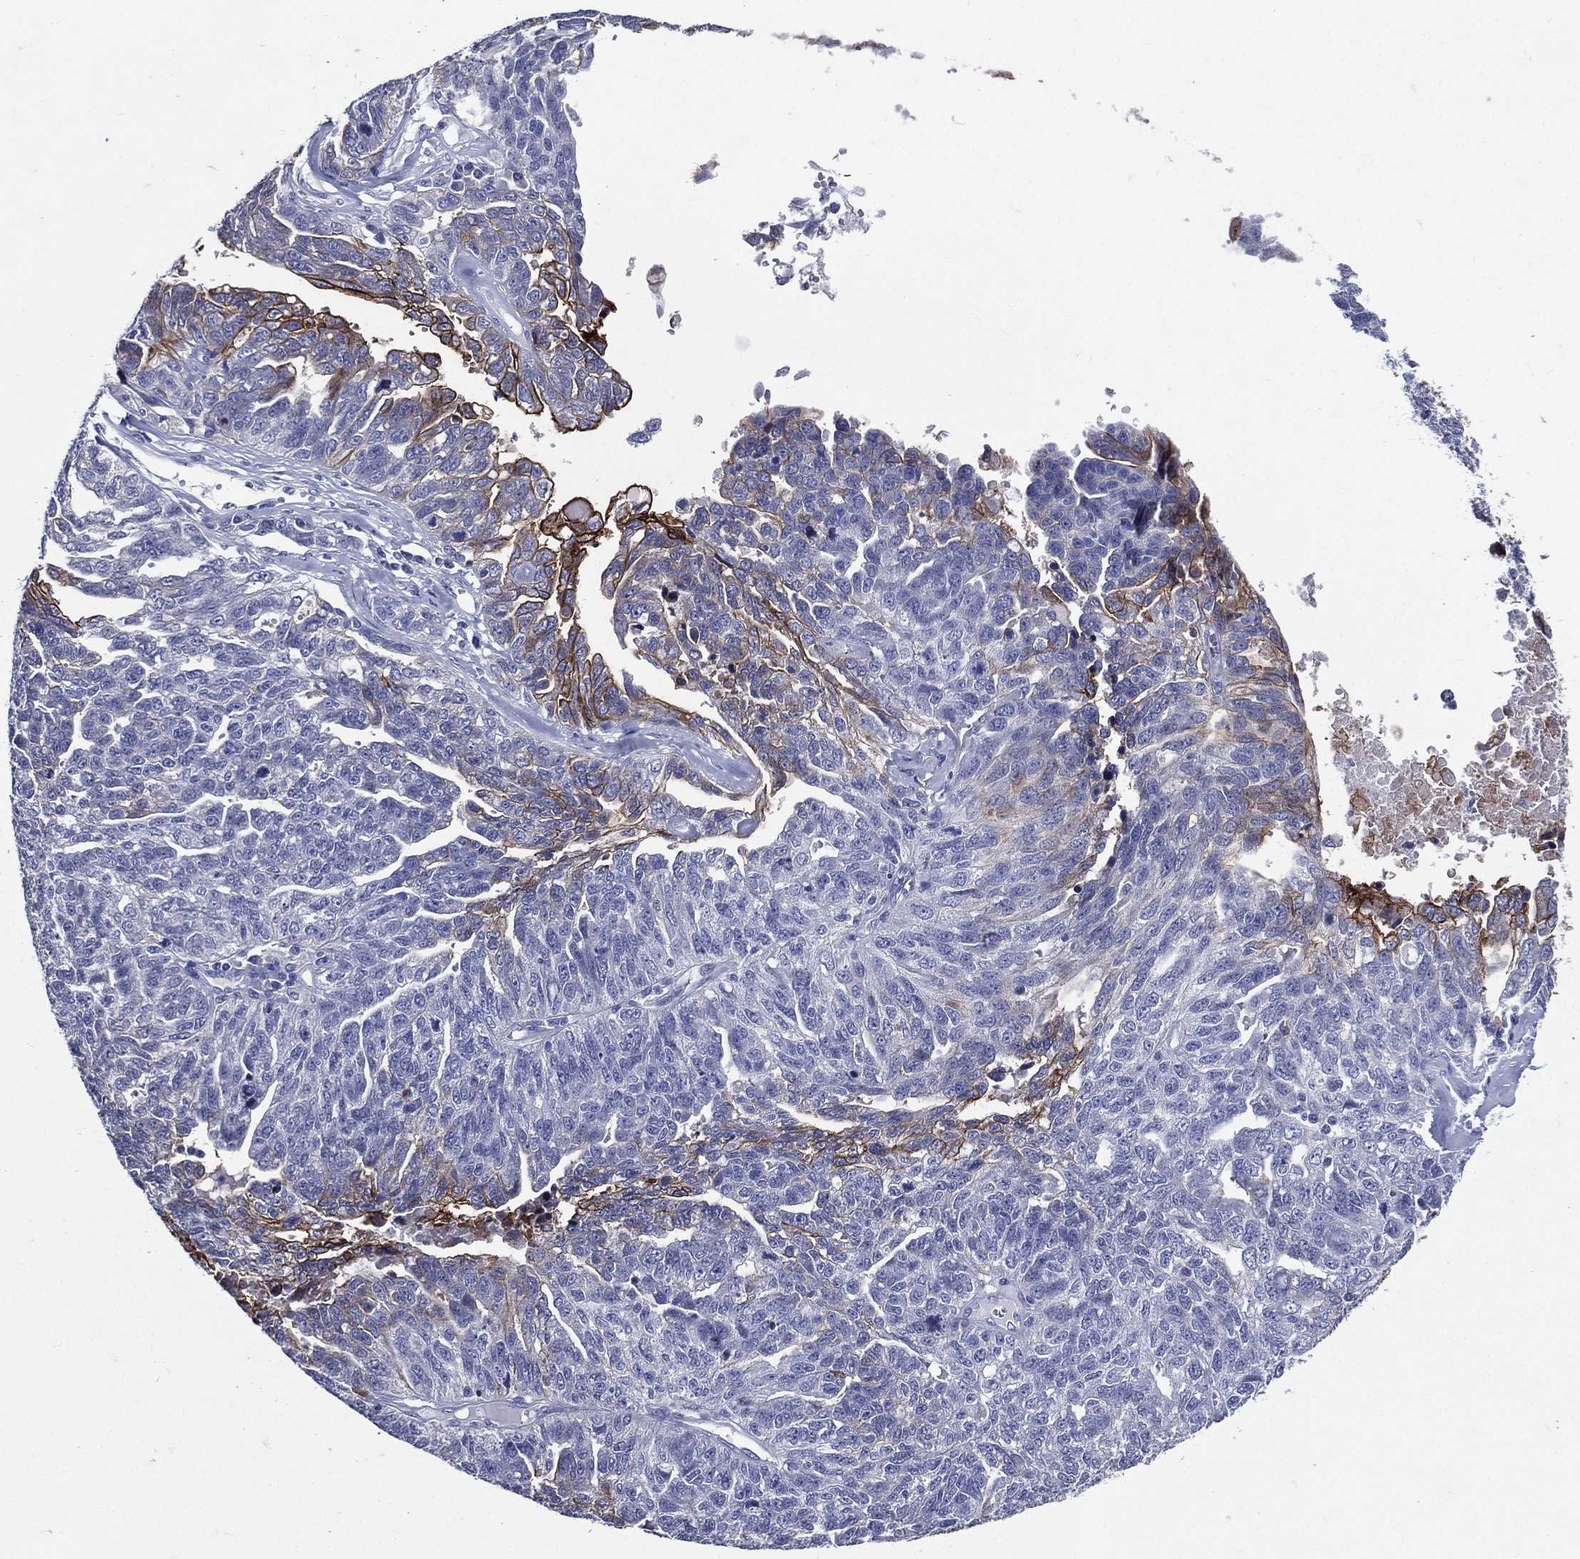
{"staining": {"intensity": "strong", "quantity": "<25%", "location": "cytoplasmic/membranous"}, "tissue": "ovarian cancer", "cell_type": "Tumor cells", "image_type": "cancer", "snomed": [{"axis": "morphology", "description": "Cystadenocarcinoma, serous, NOS"}, {"axis": "topography", "description": "Ovary"}], "caption": "Ovarian cancer stained for a protein displays strong cytoplasmic/membranous positivity in tumor cells. (IHC, brightfield microscopy, high magnification).", "gene": "TGM1", "patient": {"sex": "female", "age": 71}}